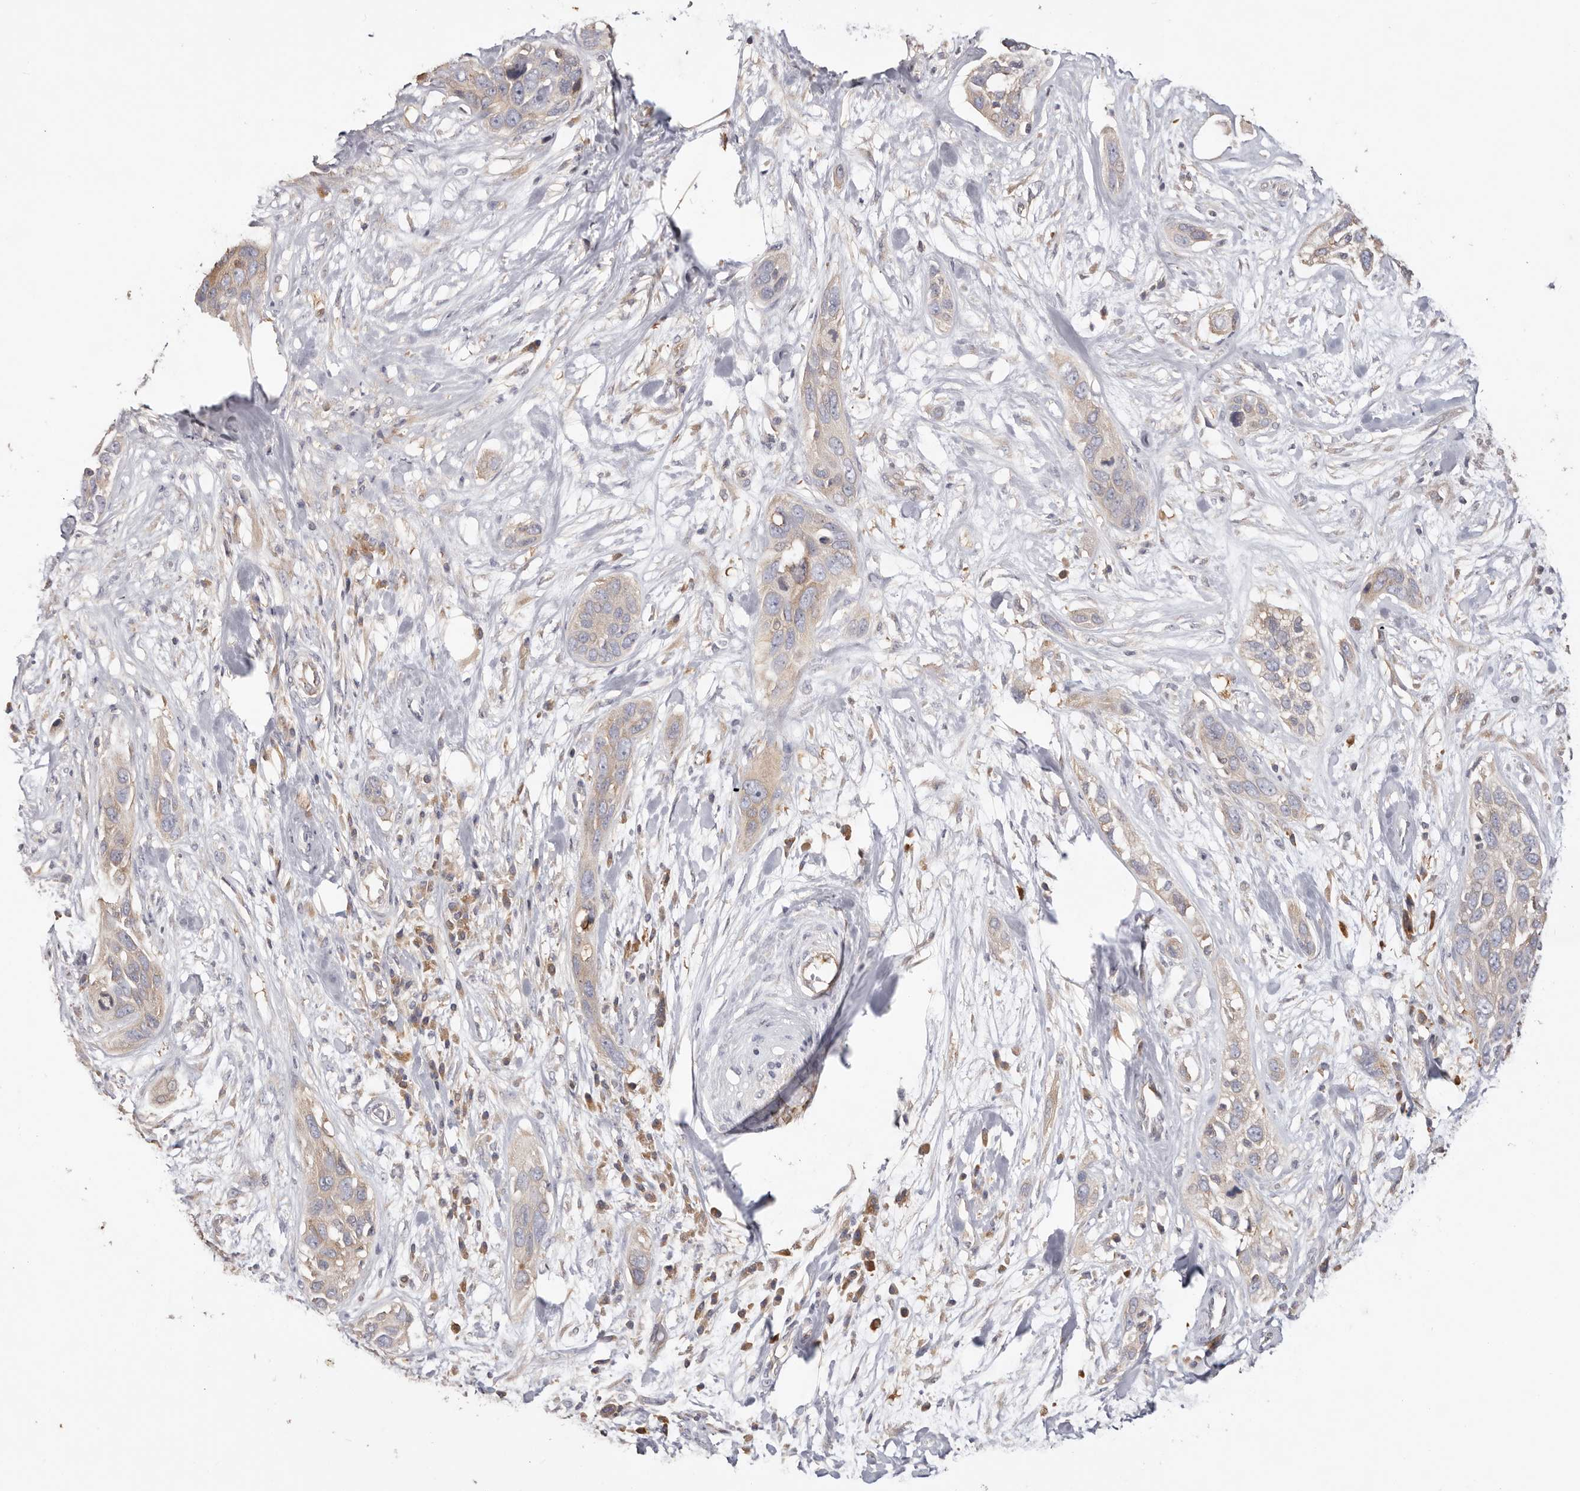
{"staining": {"intensity": "weak", "quantity": "<25%", "location": "cytoplasmic/membranous"}, "tissue": "pancreatic cancer", "cell_type": "Tumor cells", "image_type": "cancer", "snomed": [{"axis": "morphology", "description": "Adenocarcinoma, NOS"}, {"axis": "topography", "description": "Pancreas"}], "caption": "Protein analysis of pancreatic adenocarcinoma exhibits no significant positivity in tumor cells.", "gene": "EPRS1", "patient": {"sex": "female", "age": 60}}